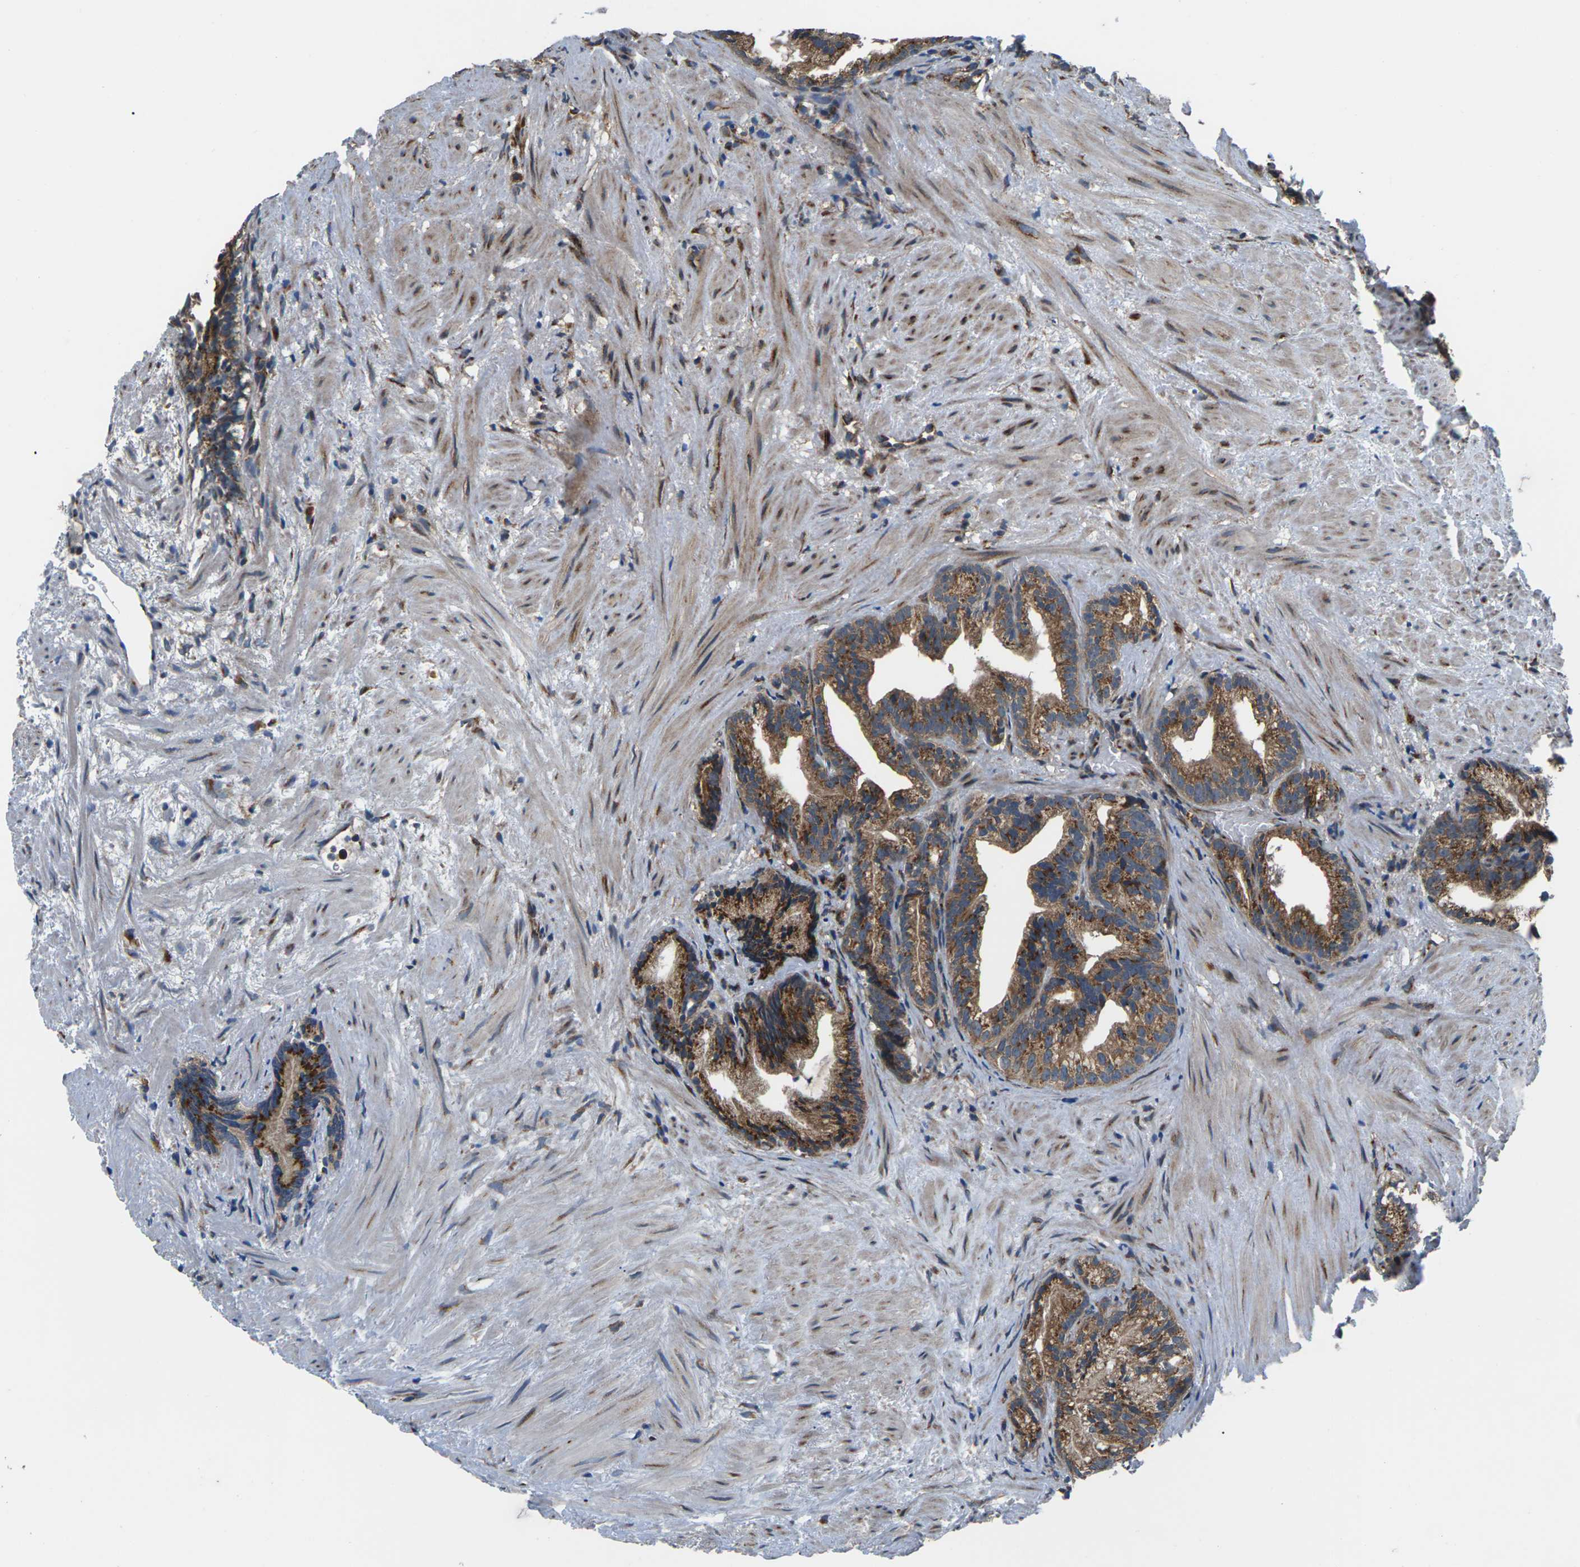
{"staining": {"intensity": "moderate", "quantity": ">75%", "location": "cytoplasmic/membranous"}, "tissue": "prostate cancer", "cell_type": "Tumor cells", "image_type": "cancer", "snomed": [{"axis": "morphology", "description": "Adenocarcinoma, Low grade"}, {"axis": "topography", "description": "Prostate"}], "caption": "This histopathology image displays IHC staining of adenocarcinoma (low-grade) (prostate), with medium moderate cytoplasmic/membranous expression in about >75% of tumor cells.", "gene": "GABRP", "patient": {"sex": "male", "age": 89}}